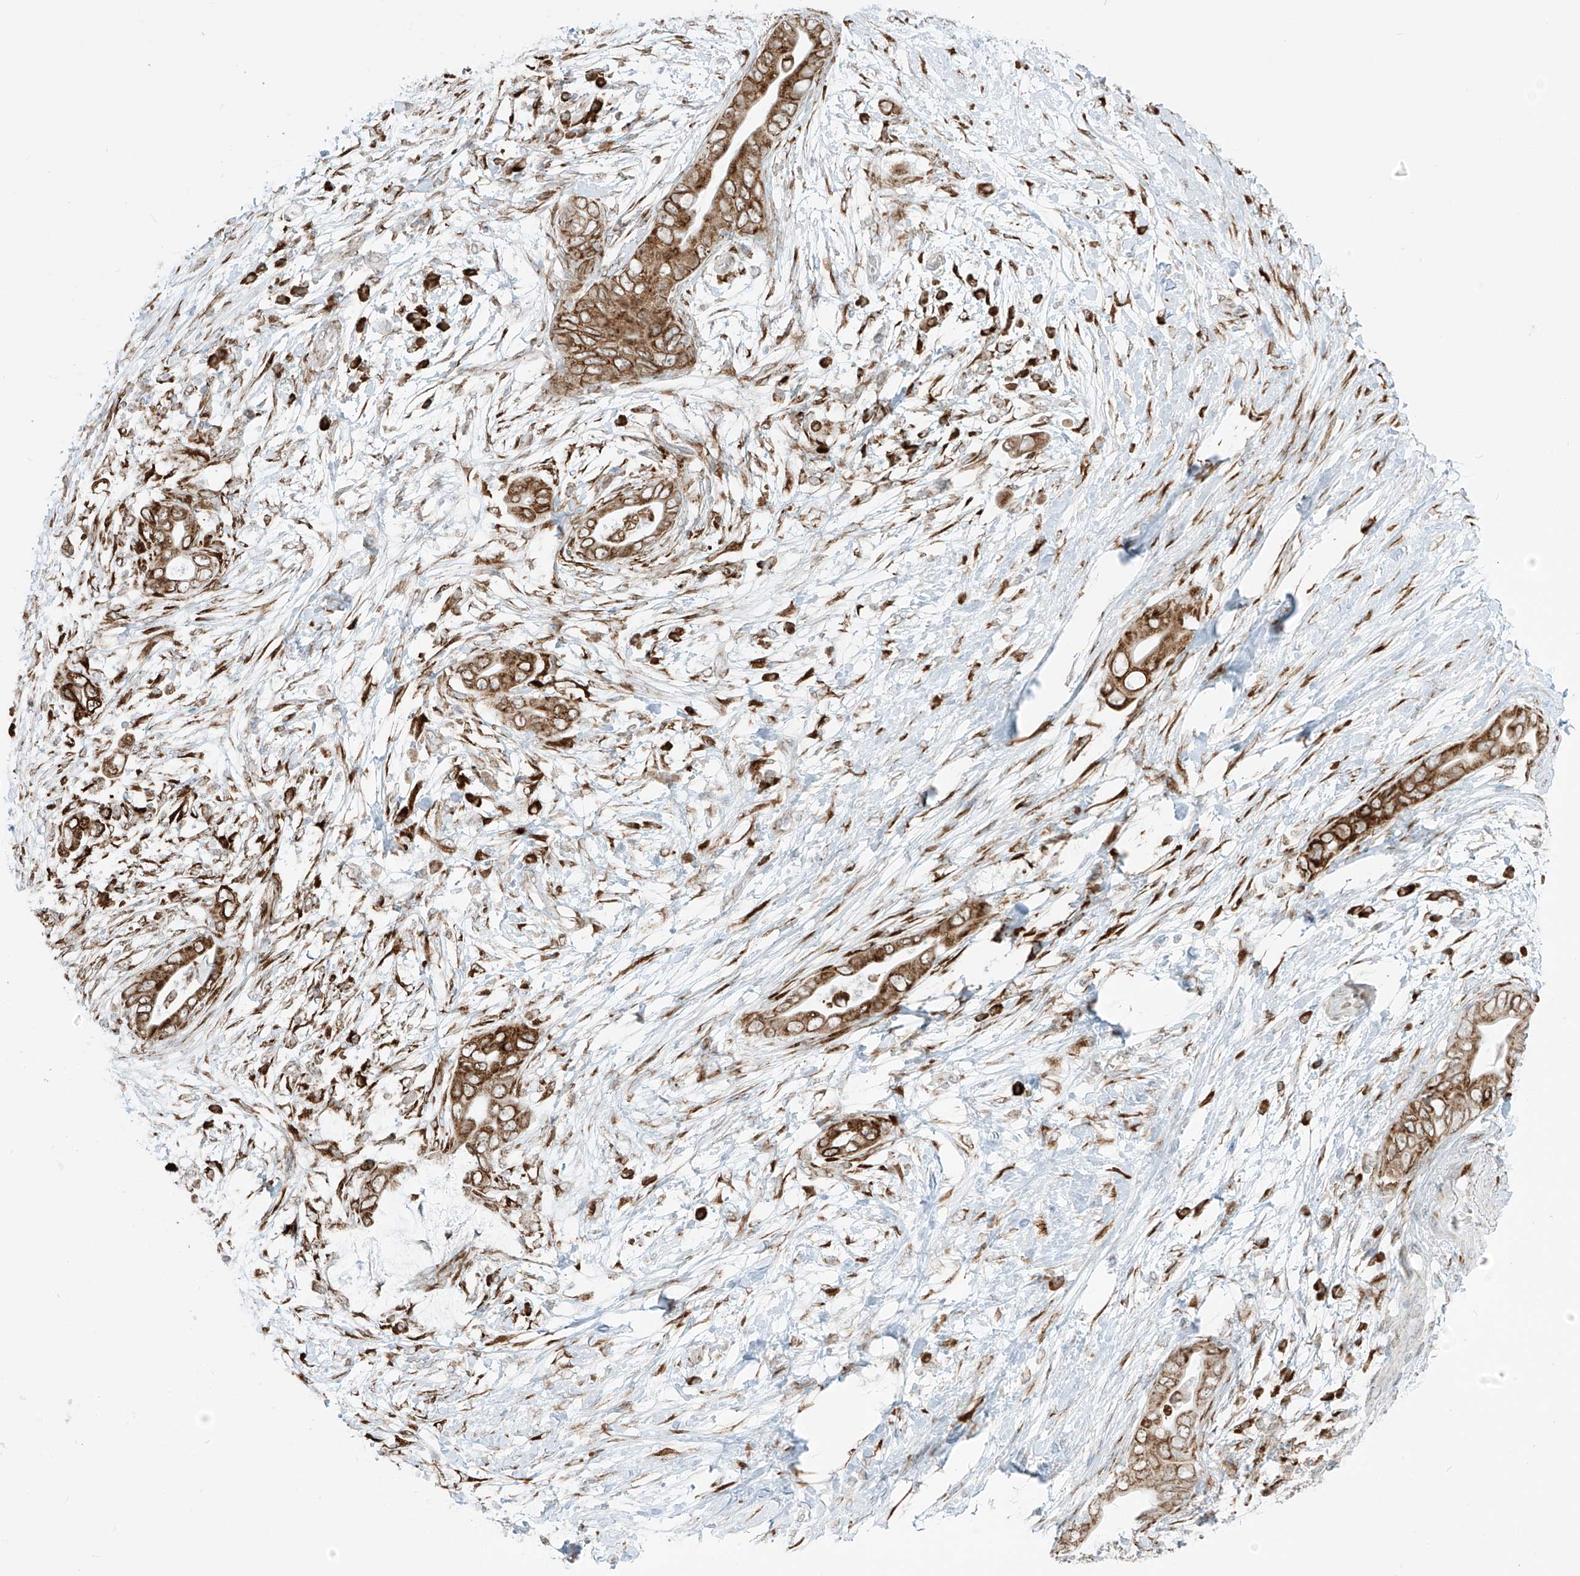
{"staining": {"intensity": "strong", "quantity": ">75%", "location": "cytoplasmic/membranous"}, "tissue": "pancreatic cancer", "cell_type": "Tumor cells", "image_type": "cancer", "snomed": [{"axis": "morphology", "description": "Adenocarcinoma, NOS"}, {"axis": "topography", "description": "Pancreas"}], "caption": "About >75% of tumor cells in human pancreatic adenocarcinoma display strong cytoplasmic/membranous protein staining as visualized by brown immunohistochemical staining.", "gene": "LRRC59", "patient": {"sex": "male", "age": 75}}